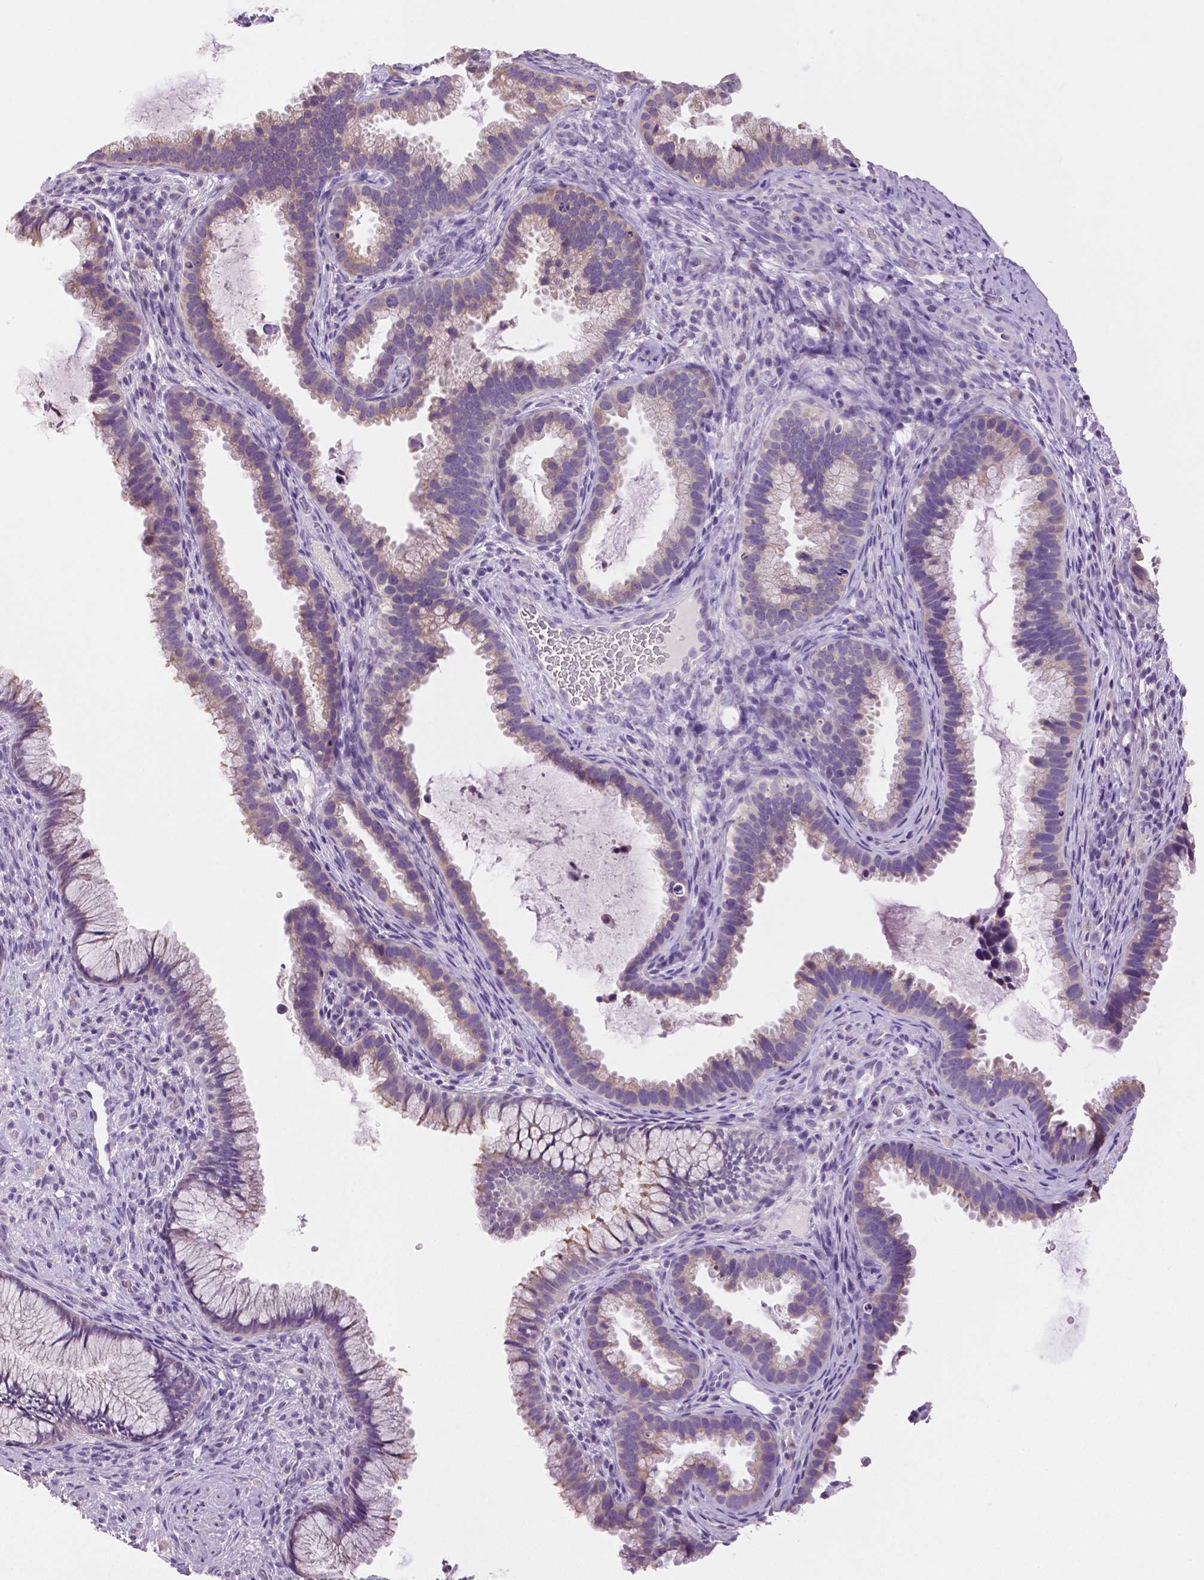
{"staining": {"intensity": "weak", "quantity": "25%-75%", "location": "cytoplasmic/membranous"}, "tissue": "cervix", "cell_type": "Glandular cells", "image_type": "normal", "snomed": [{"axis": "morphology", "description": "Normal tissue, NOS"}, {"axis": "topography", "description": "Cervix"}], "caption": "High-power microscopy captured an IHC histopathology image of unremarkable cervix, revealing weak cytoplasmic/membranous staining in about 25%-75% of glandular cells.", "gene": "DNAH12", "patient": {"sex": "female", "age": 34}}